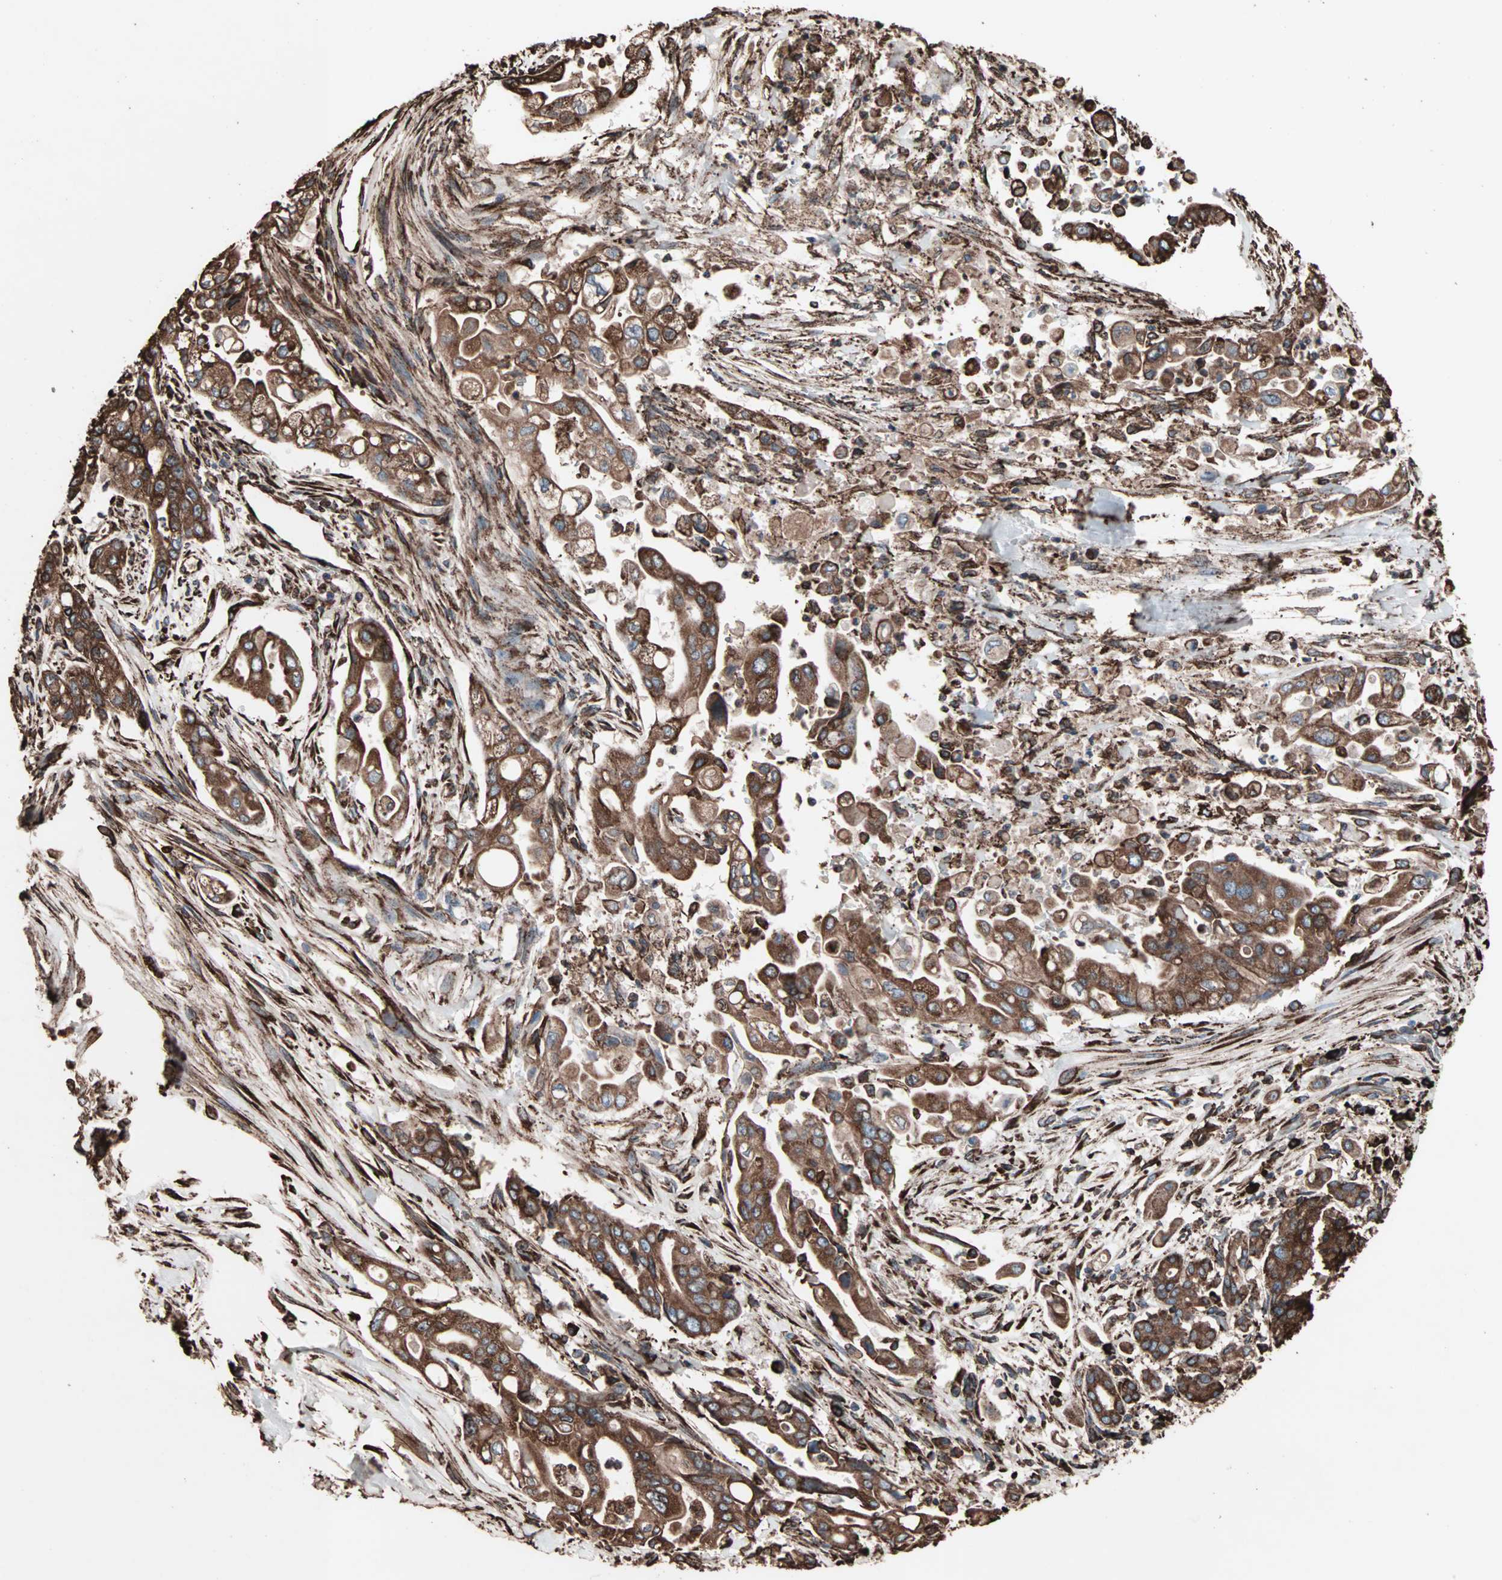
{"staining": {"intensity": "strong", "quantity": ">75%", "location": "cytoplasmic/membranous"}, "tissue": "pancreatic cancer", "cell_type": "Tumor cells", "image_type": "cancer", "snomed": [{"axis": "morphology", "description": "Normal tissue, NOS"}, {"axis": "topography", "description": "Pancreas"}], "caption": "DAB (3,3'-diaminobenzidine) immunohistochemical staining of human pancreatic cancer displays strong cytoplasmic/membranous protein staining in about >75% of tumor cells. The staining was performed using DAB (3,3'-diaminobenzidine) to visualize the protein expression in brown, while the nuclei were stained in blue with hematoxylin (Magnification: 20x).", "gene": "HSP90B1", "patient": {"sex": "male", "age": 42}}